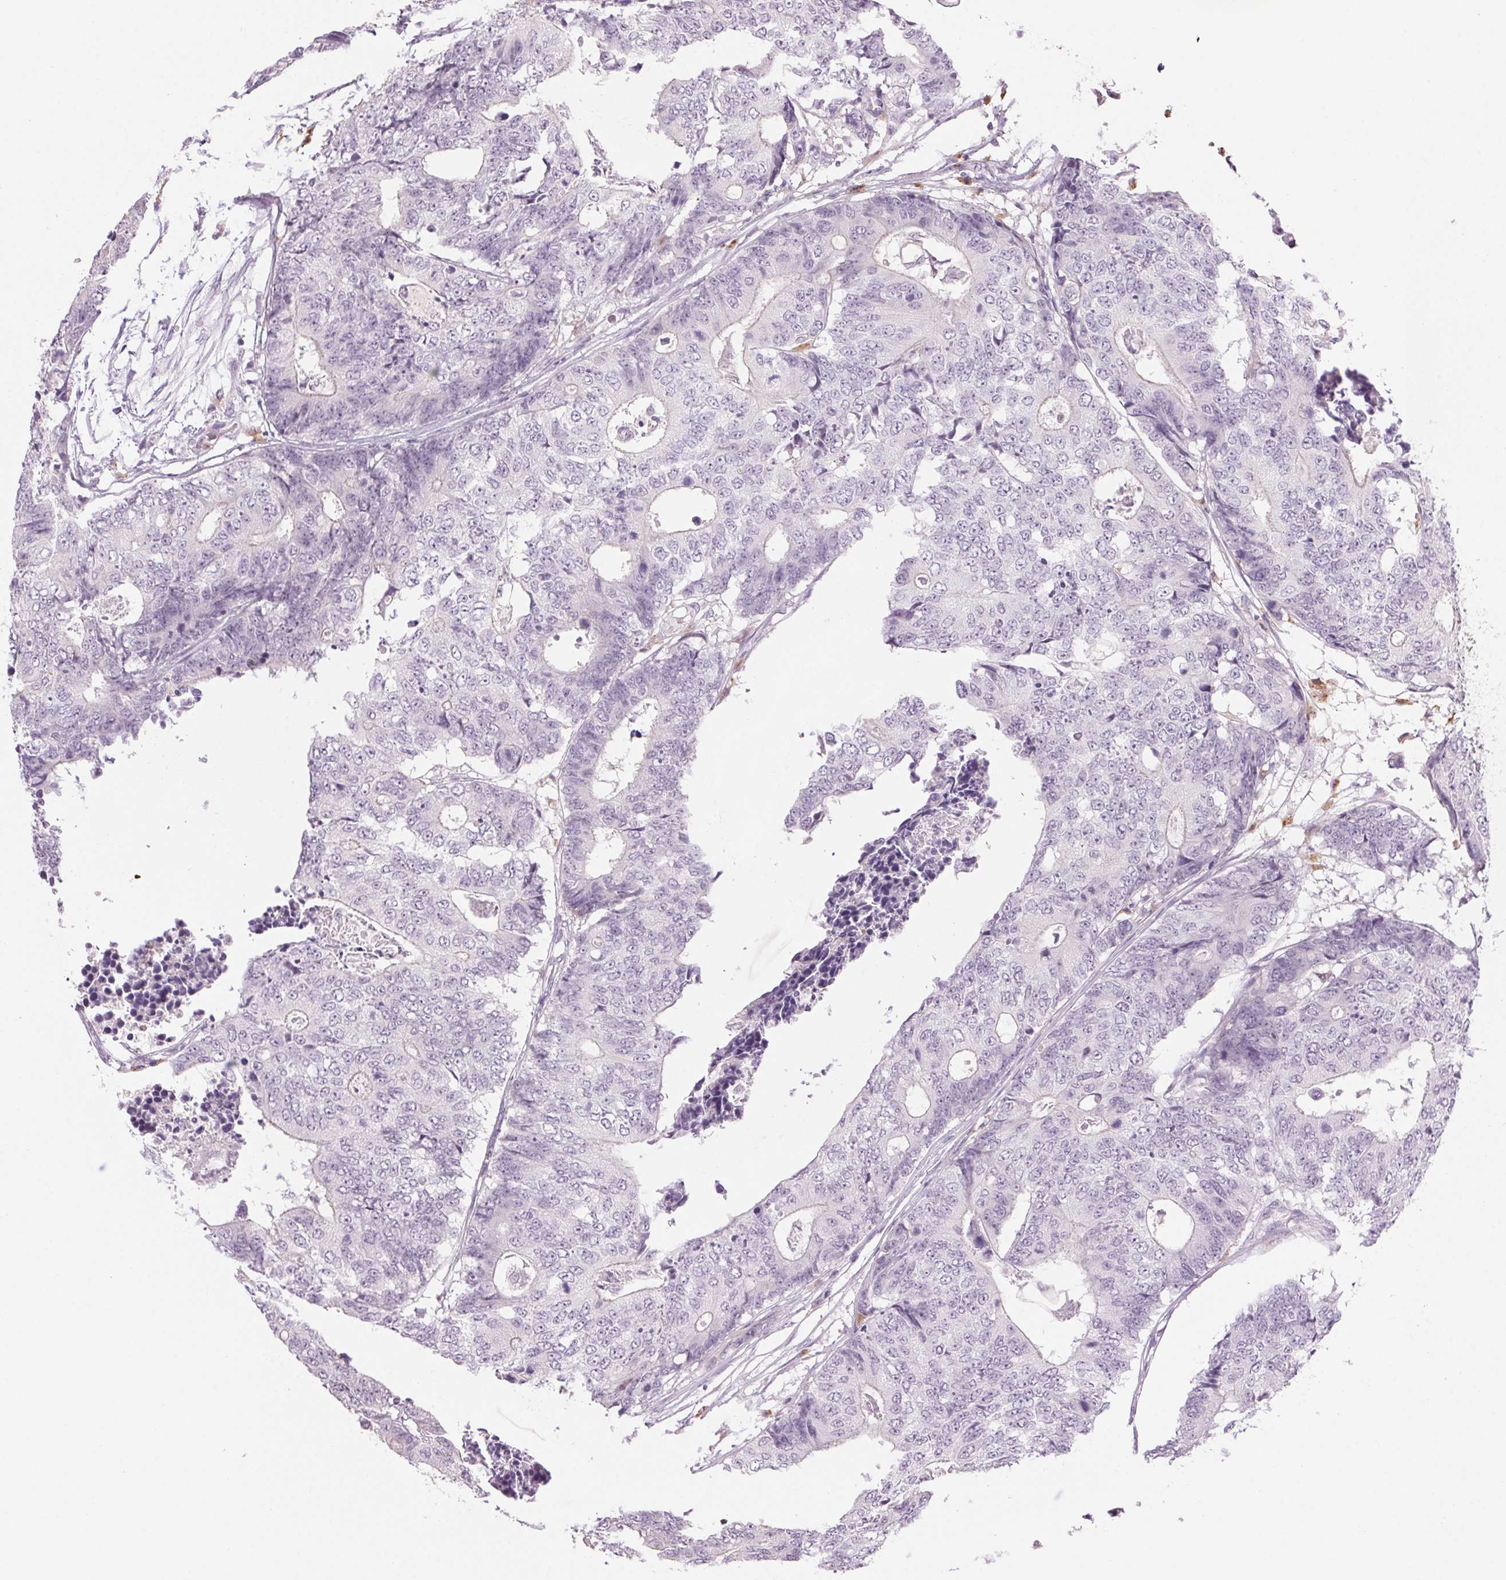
{"staining": {"intensity": "negative", "quantity": "none", "location": "none"}, "tissue": "colorectal cancer", "cell_type": "Tumor cells", "image_type": "cancer", "snomed": [{"axis": "morphology", "description": "Adenocarcinoma, NOS"}, {"axis": "topography", "description": "Colon"}], "caption": "A photomicrograph of human colorectal cancer is negative for staining in tumor cells. The staining is performed using DAB (3,3'-diaminobenzidine) brown chromogen with nuclei counter-stained in using hematoxylin.", "gene": "MPO", "patient": {"sex": "female", "age": 48}}